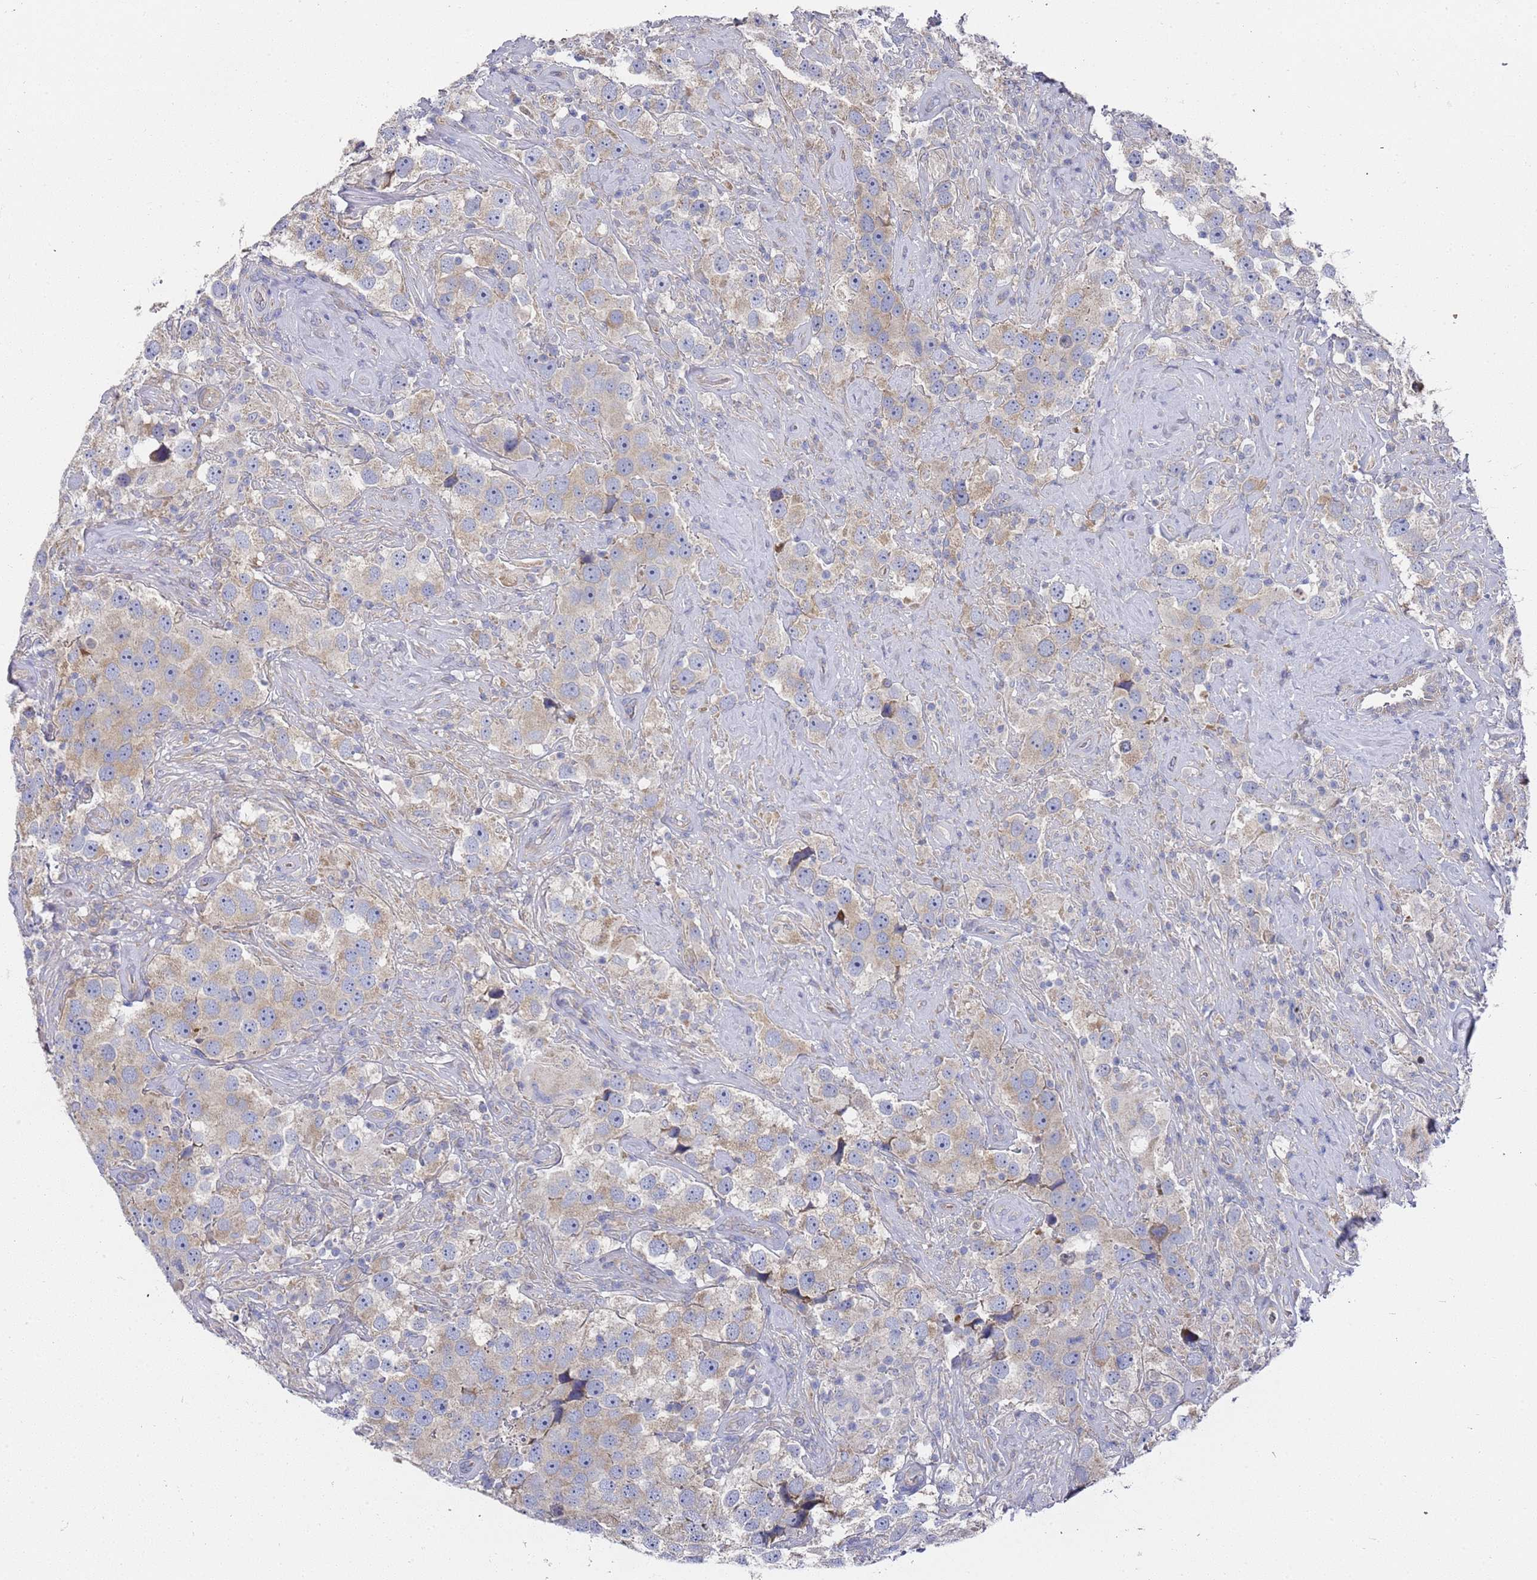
{"staining": {"intensity": "weak", "quantity": ">75%", "location": "cytoplasmic/membranous"}, "tissue": "testis cancer", "cell_type": "Tumor cells", "image_type": "cancer", "snomed": [{"axis": "morphology", "description": "Seminoma, NOS"}, {"axis": "topography", "description": "Testis"}], "caption": "Protein staining of testis cancer (seminoma) tissue demonstrates weak cytoplasmic/membranous positivity in about >75% of tumor cells. Nuclei are stained in blue.", "gene": "SCAPER", "patient": {"sex": "male", "age": 49}}